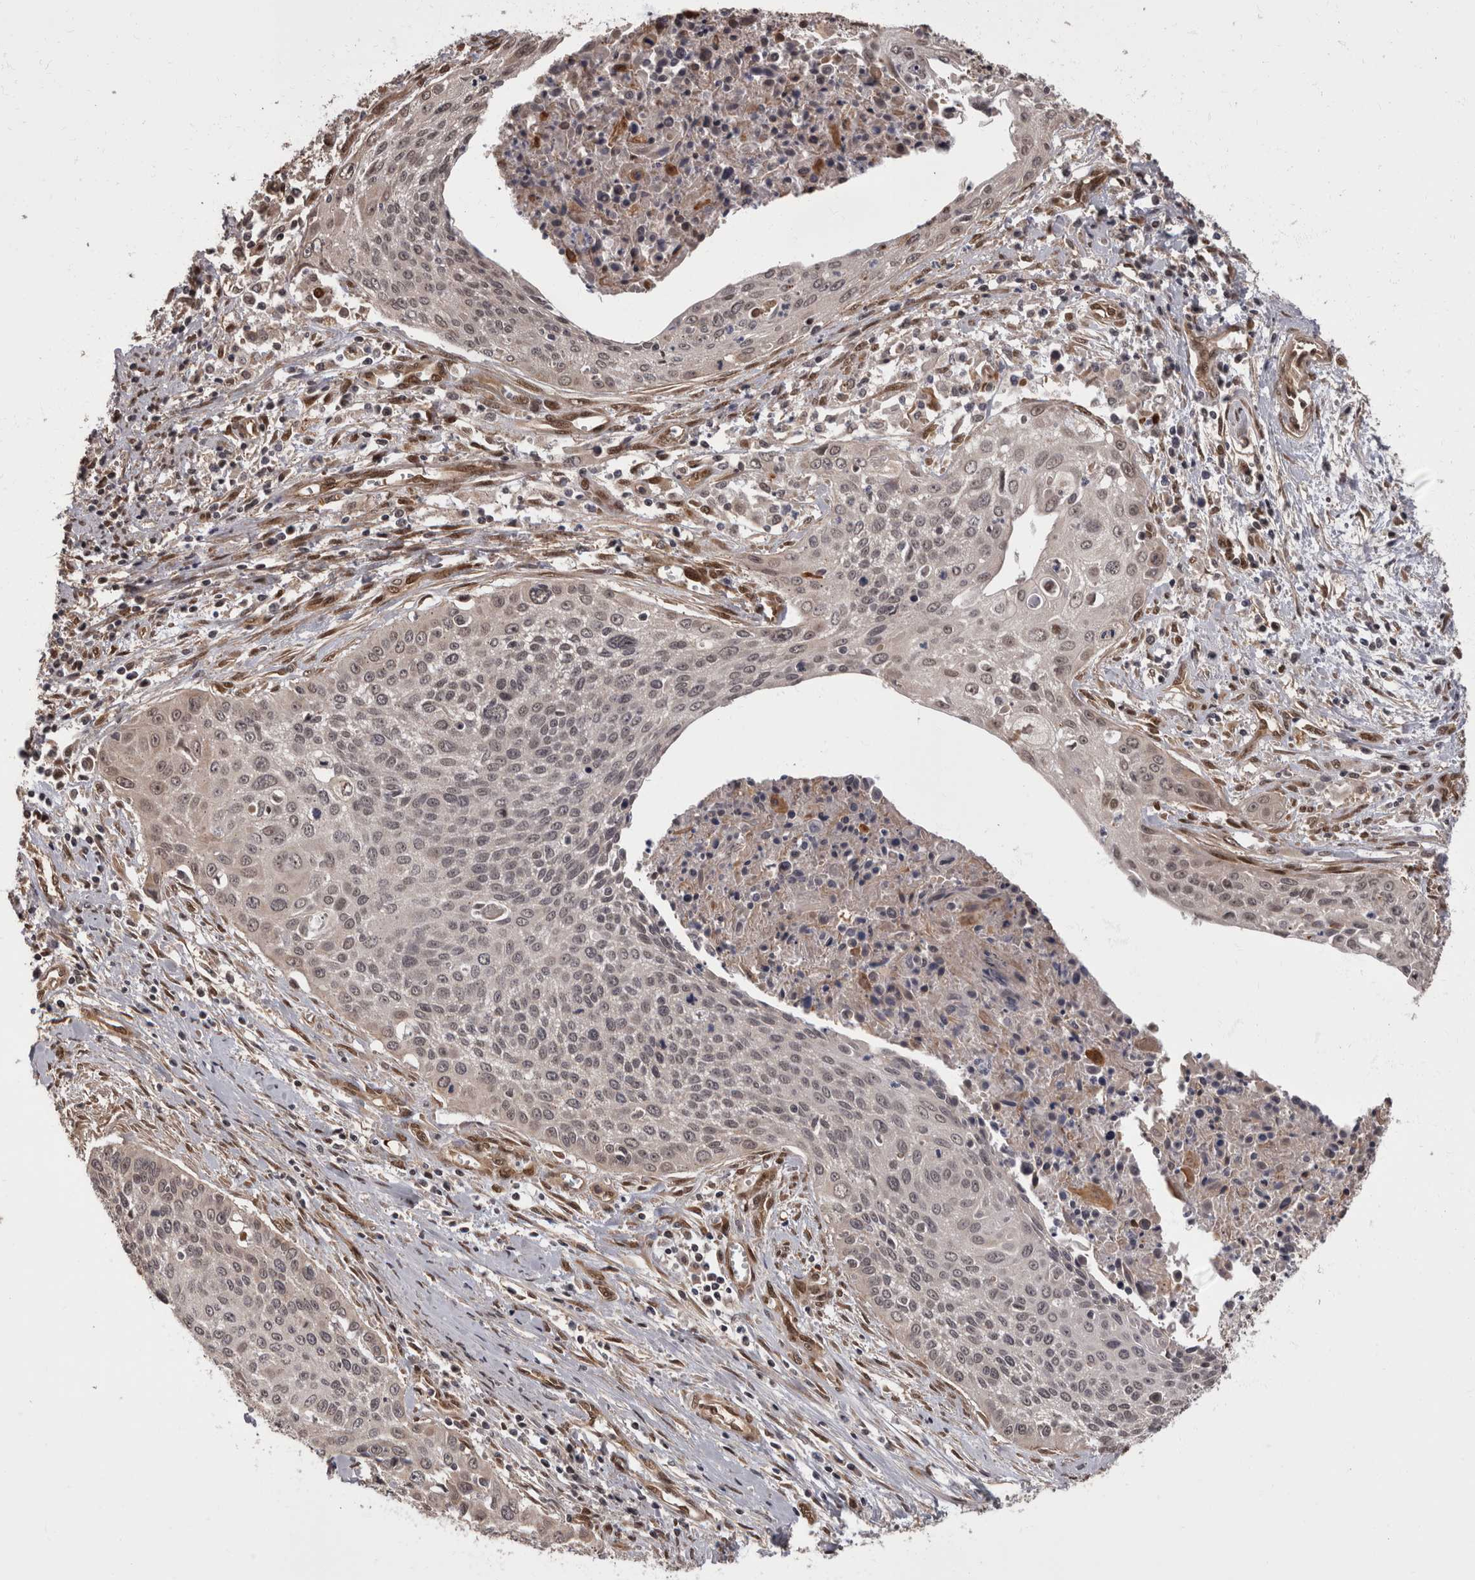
{"staining": {"intensity": "weak", "quantity": "25%-75%", "location": "nuclear"}, "tissue": "cervical cancer", "cell_type": "Tumor cells", "image_type": "cancer", "snomed": [{"axis": "morphology", "description": "Squamous cell carcinoma, NOS"}, {"axis": "topography", "description": "Cervix"}], "caption": "Immunohistochemistry micrograph of cervical squamous cell carcinoma stained for a protein (brown), which displays low levels of weak nuclear staining in approximately 25%-75% of tumor cells.", "gene": "AKT3", "patient": {"sex": "female", "age": 55}}